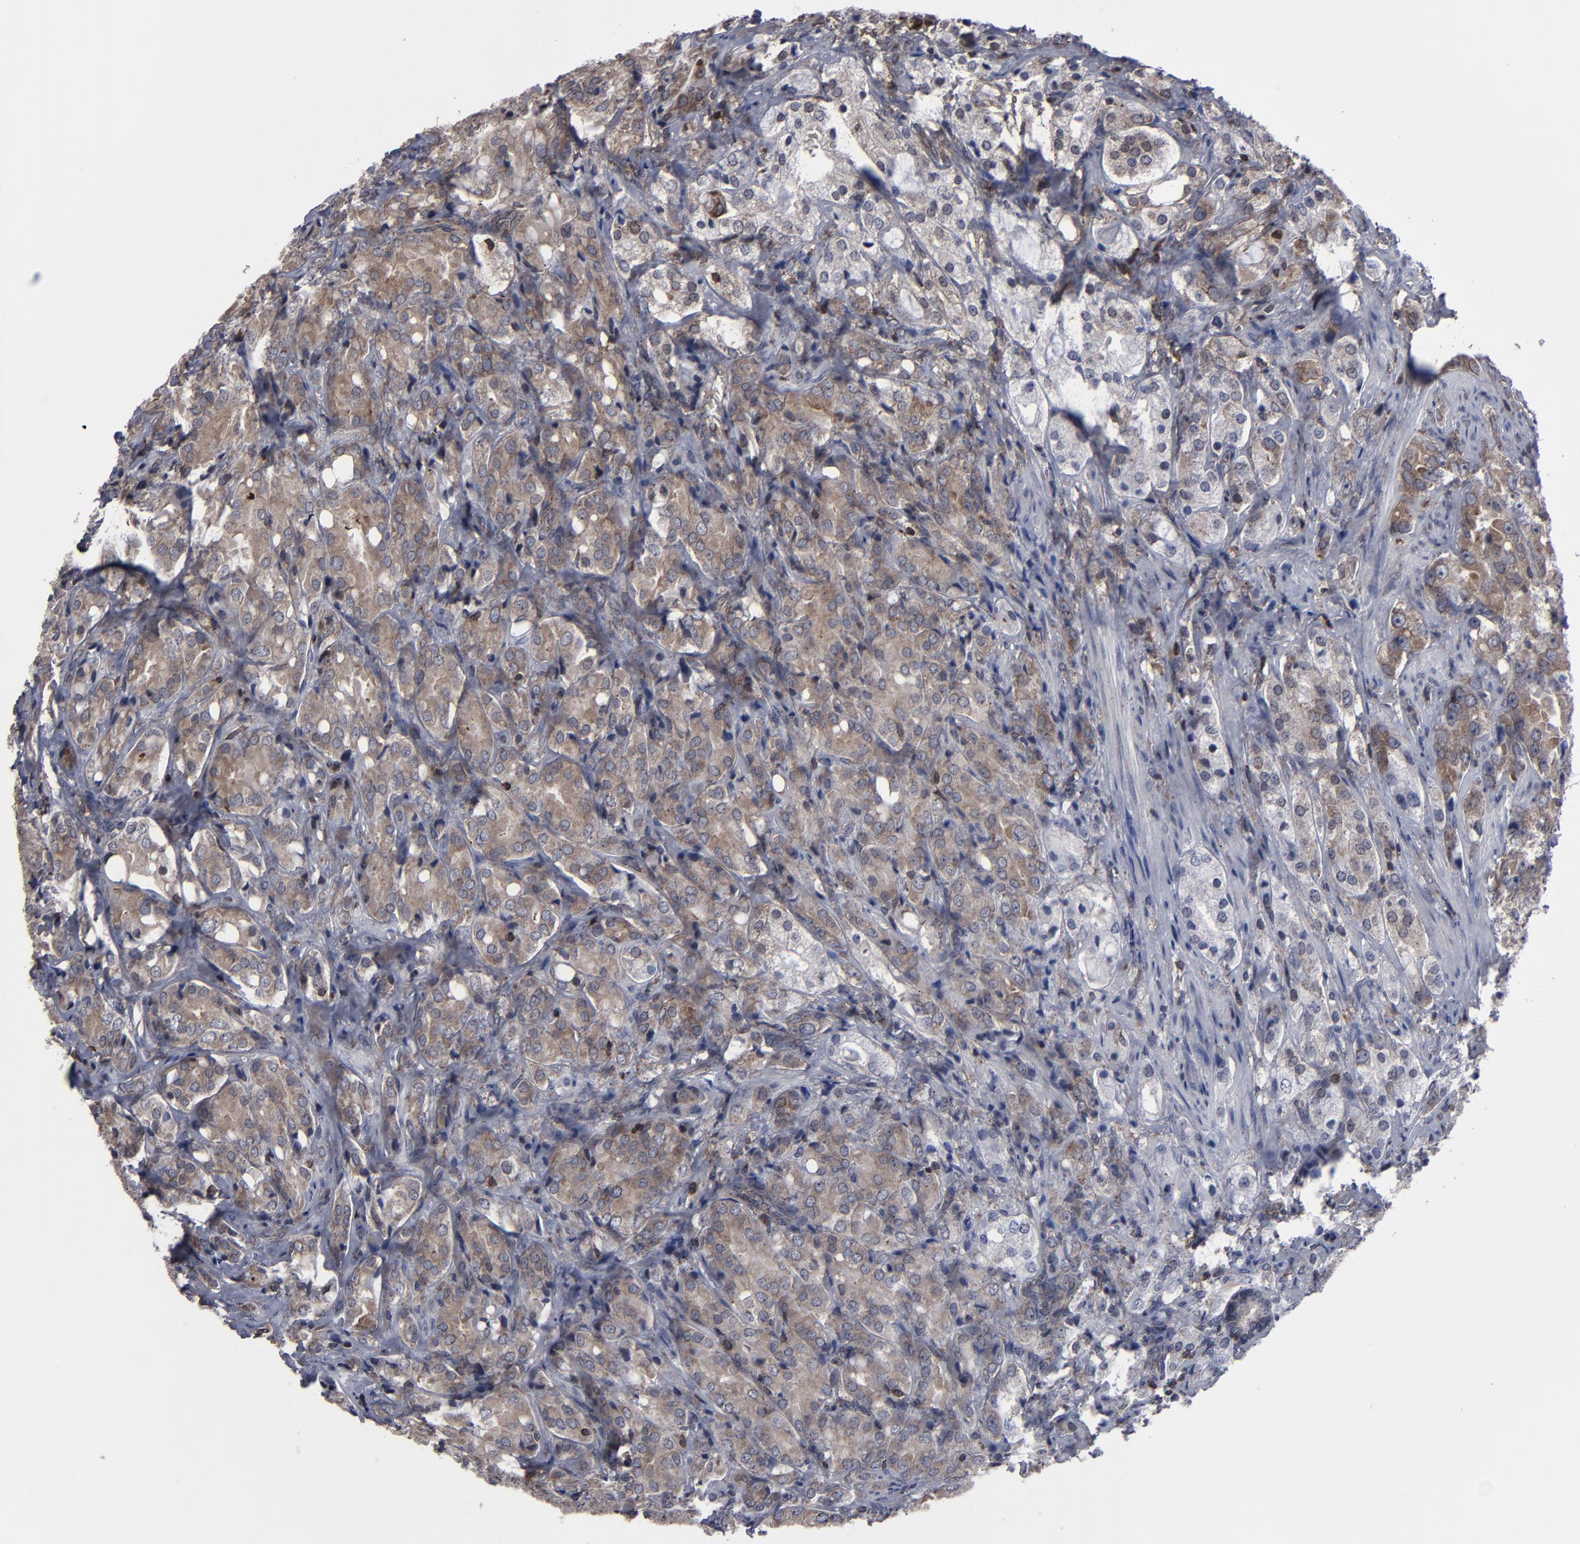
{"staining": {"intensity": "moderate", "quantity": ">75%", "location": "cytoplasmic/membranous"}, "tissue": "prostate cancer", "cell_type": "Tumor cells", "image_type": "cancer", "snomed": [{"axis": "morphology", "description": "Adenocarcinoma, High grade"}, {"axis": "topography", "description": "Prostate"}], "caption": "Protein expression analysis of high-grade adenocarcinoma (prostate) shows moderate cytoplasmic/membranous expression in approximately >75% of tumor cells.", "gene": "KIAA2026", "patient": {"sex": "male", "age": 68}}